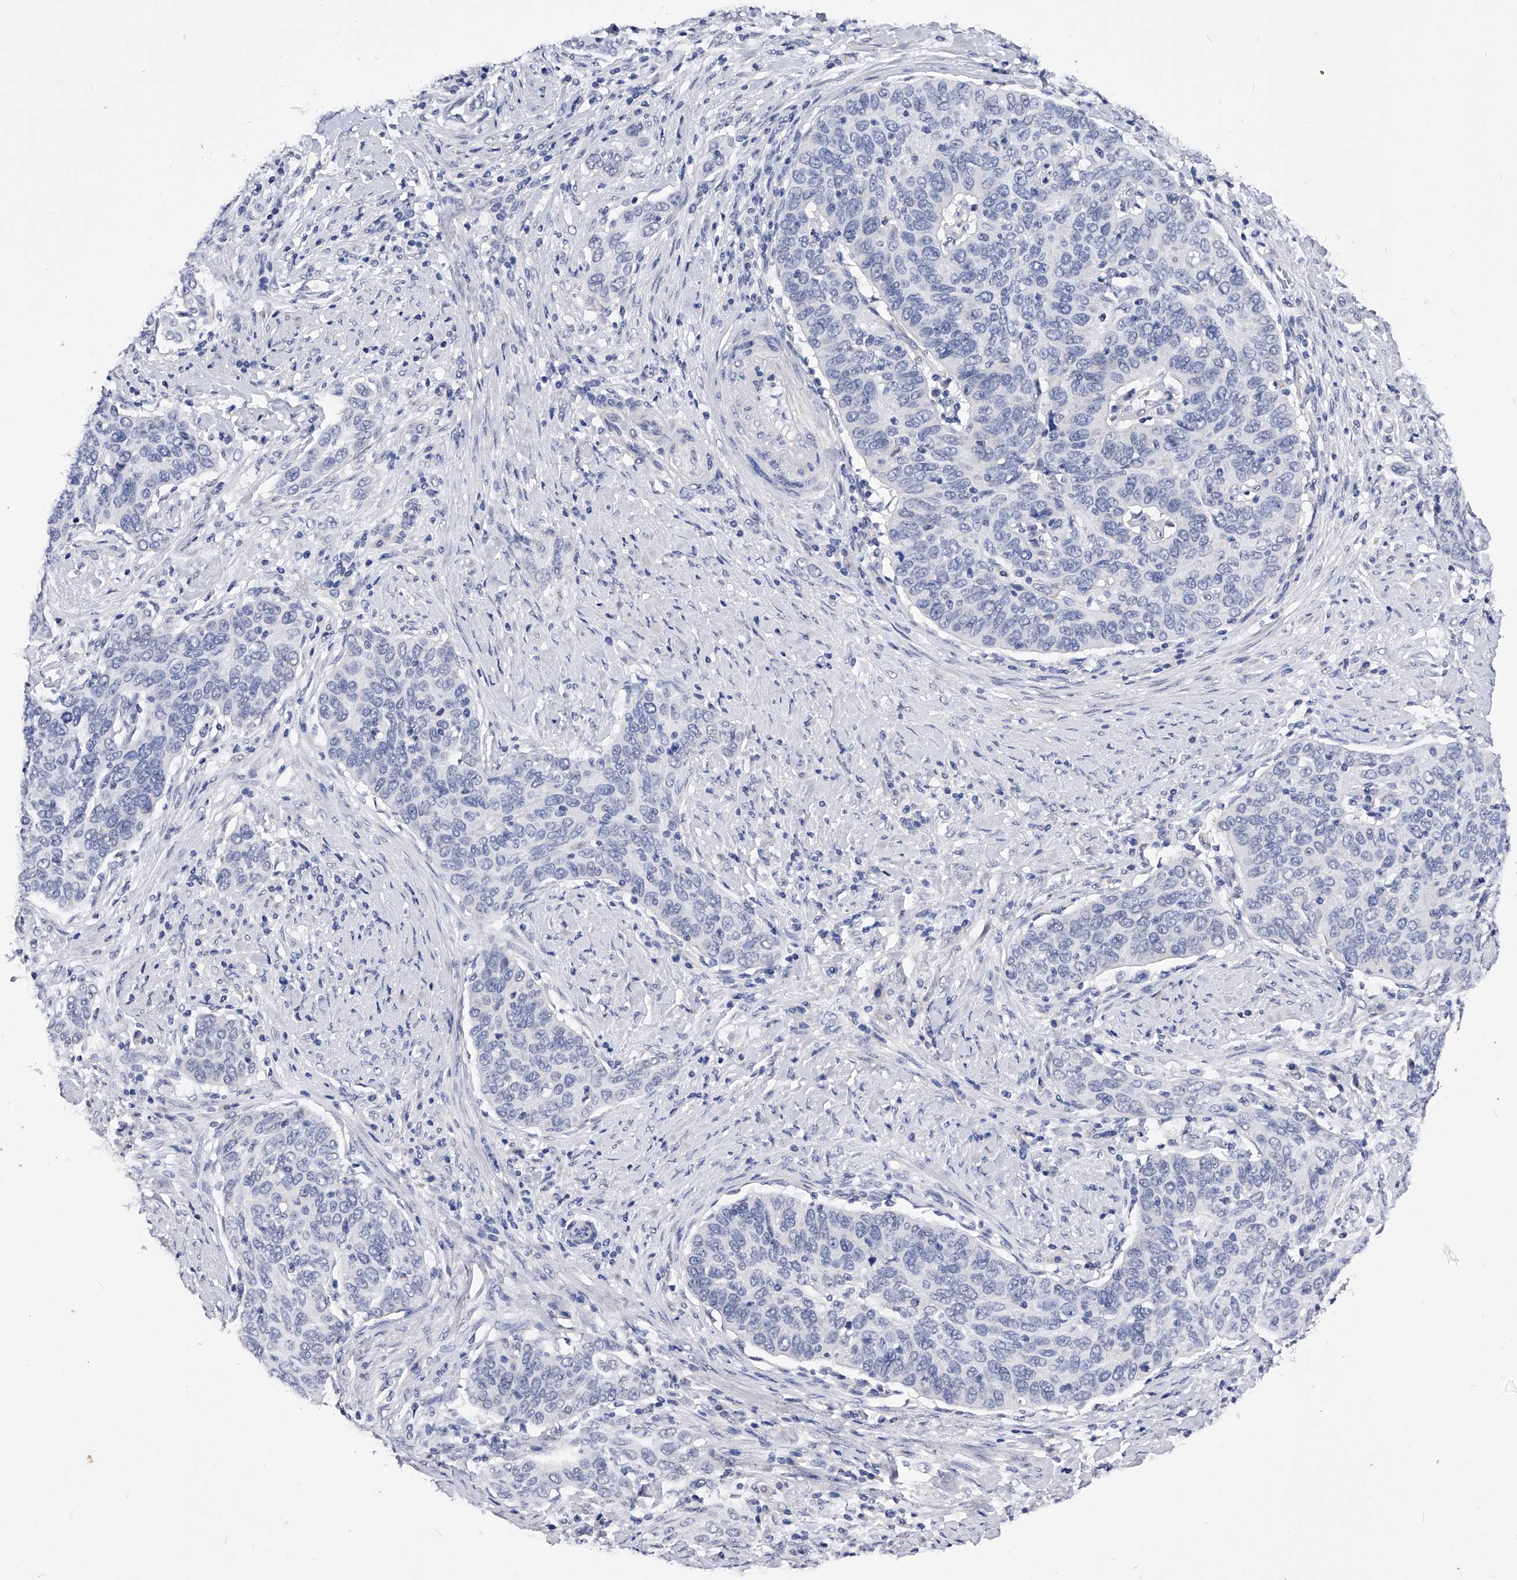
{"staining": {"intensity": "negative", "quantity": "none", "location": "none"}, "tissue": "cervical cancer", "cell_type": "Tumor cells", "image_type": "cancer", "snomed": [{"axis": "morphology", "description": "Squamous cell carcinoma, NOS"}, {"axis": "topography", "description": "Cervix"}], "caption": "Tumor cells are negative for protein expression in human cervical cancer (squamous cell carcinoma). Nuclei are stained in blue.", "gene": "ZNF529", "patient": {"sex": "female", "age": 60}}